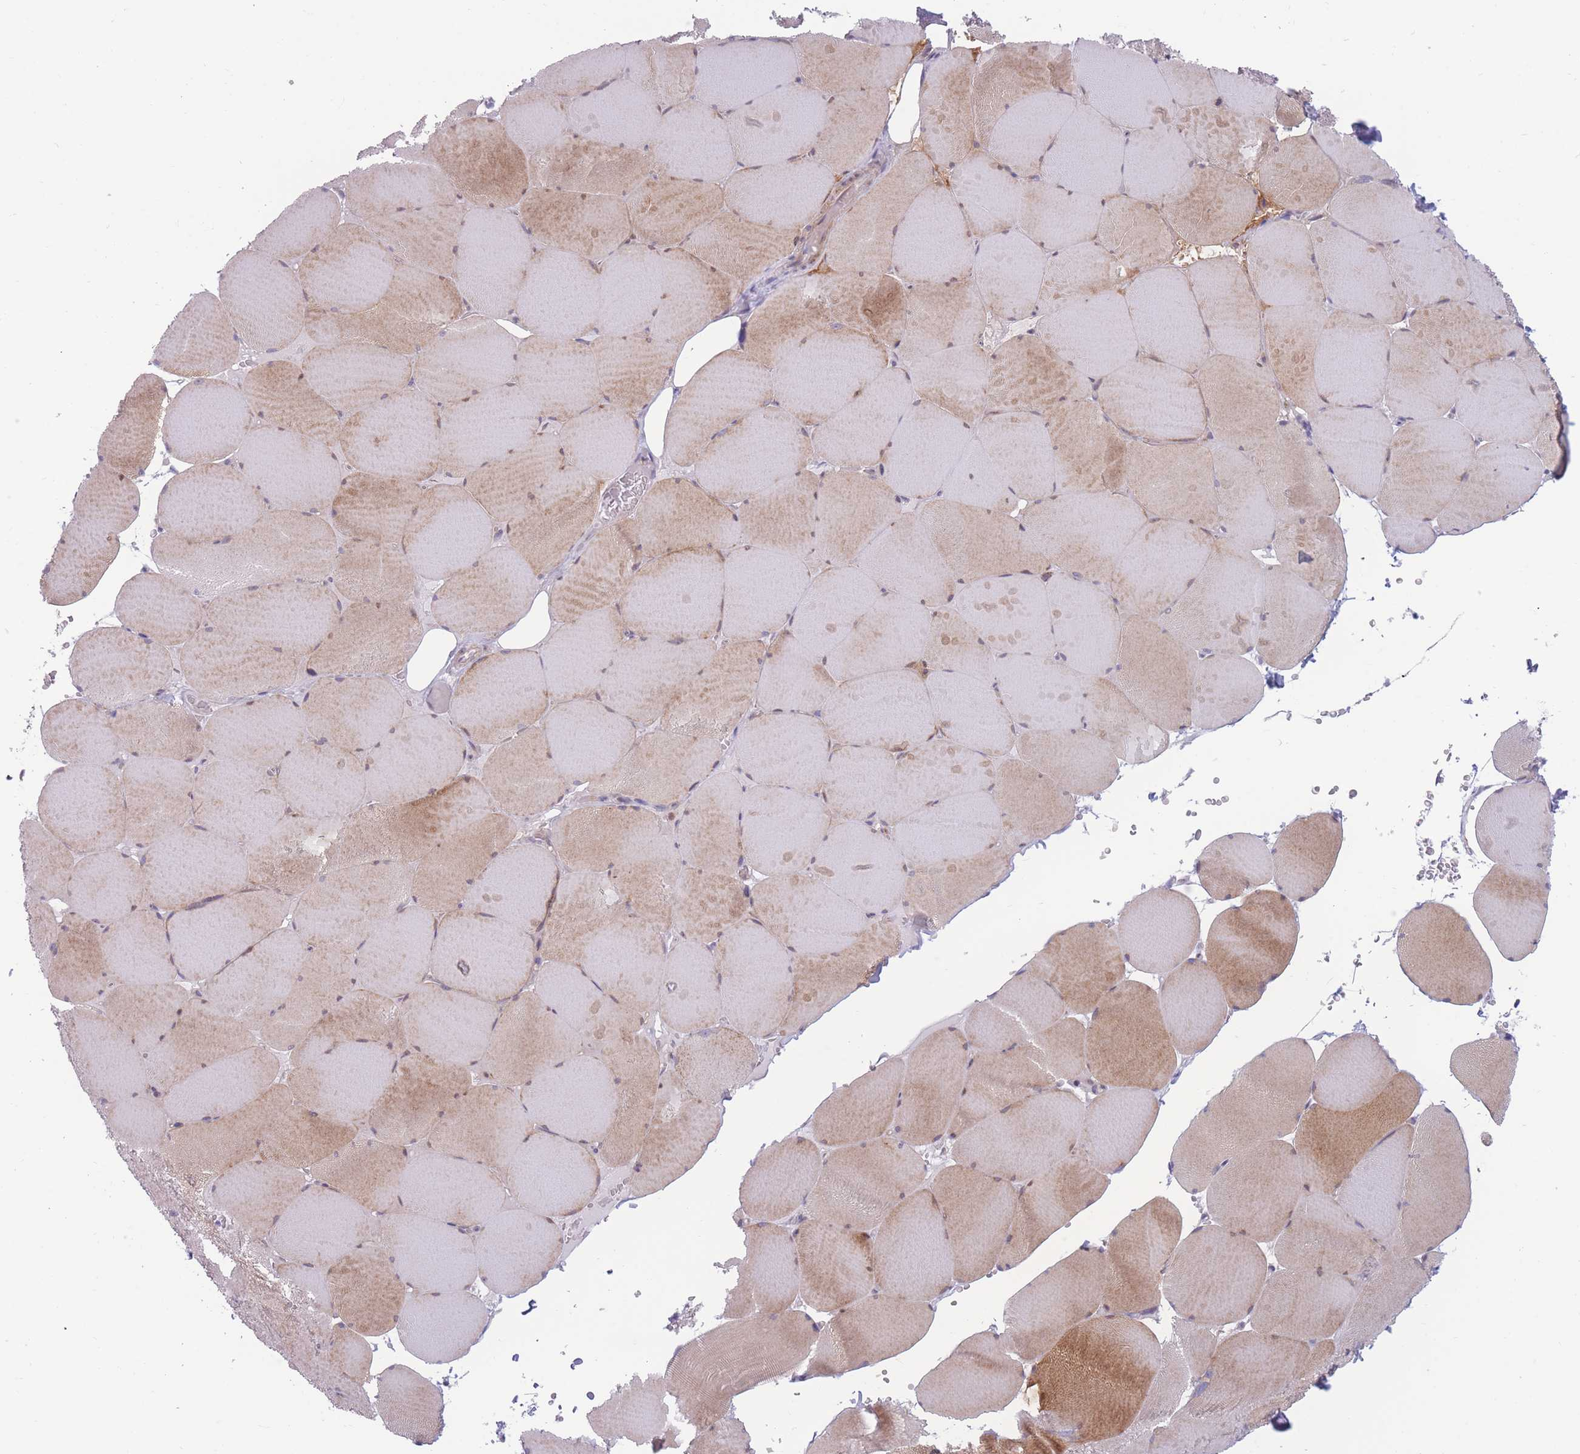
{"staining": {"intensity": "moderate", "quantity": "25%-75%", "location": "cytoplasmic/membranous"}, "tissue": "skeletal muscle", "cell_type": "Myocytes", "image_type": "normal", "snomed": [{"axis": "morphology", "description": "Normal tissue, NOS"}, {"axis": "topography", "description": "Skeletal muscle"}, {"axis": "topography", "description": "Head-Neck"}], "caption": "A histopathology image of skeletal muscle stained for a protein exhibits moderate cytoplasmic/membranous brown staining in myocytes. (DAB IHC with brightfield microscopy, high magnification).", "gene": "PDE4A", "patient": {"sex": "male", "age": 66}}